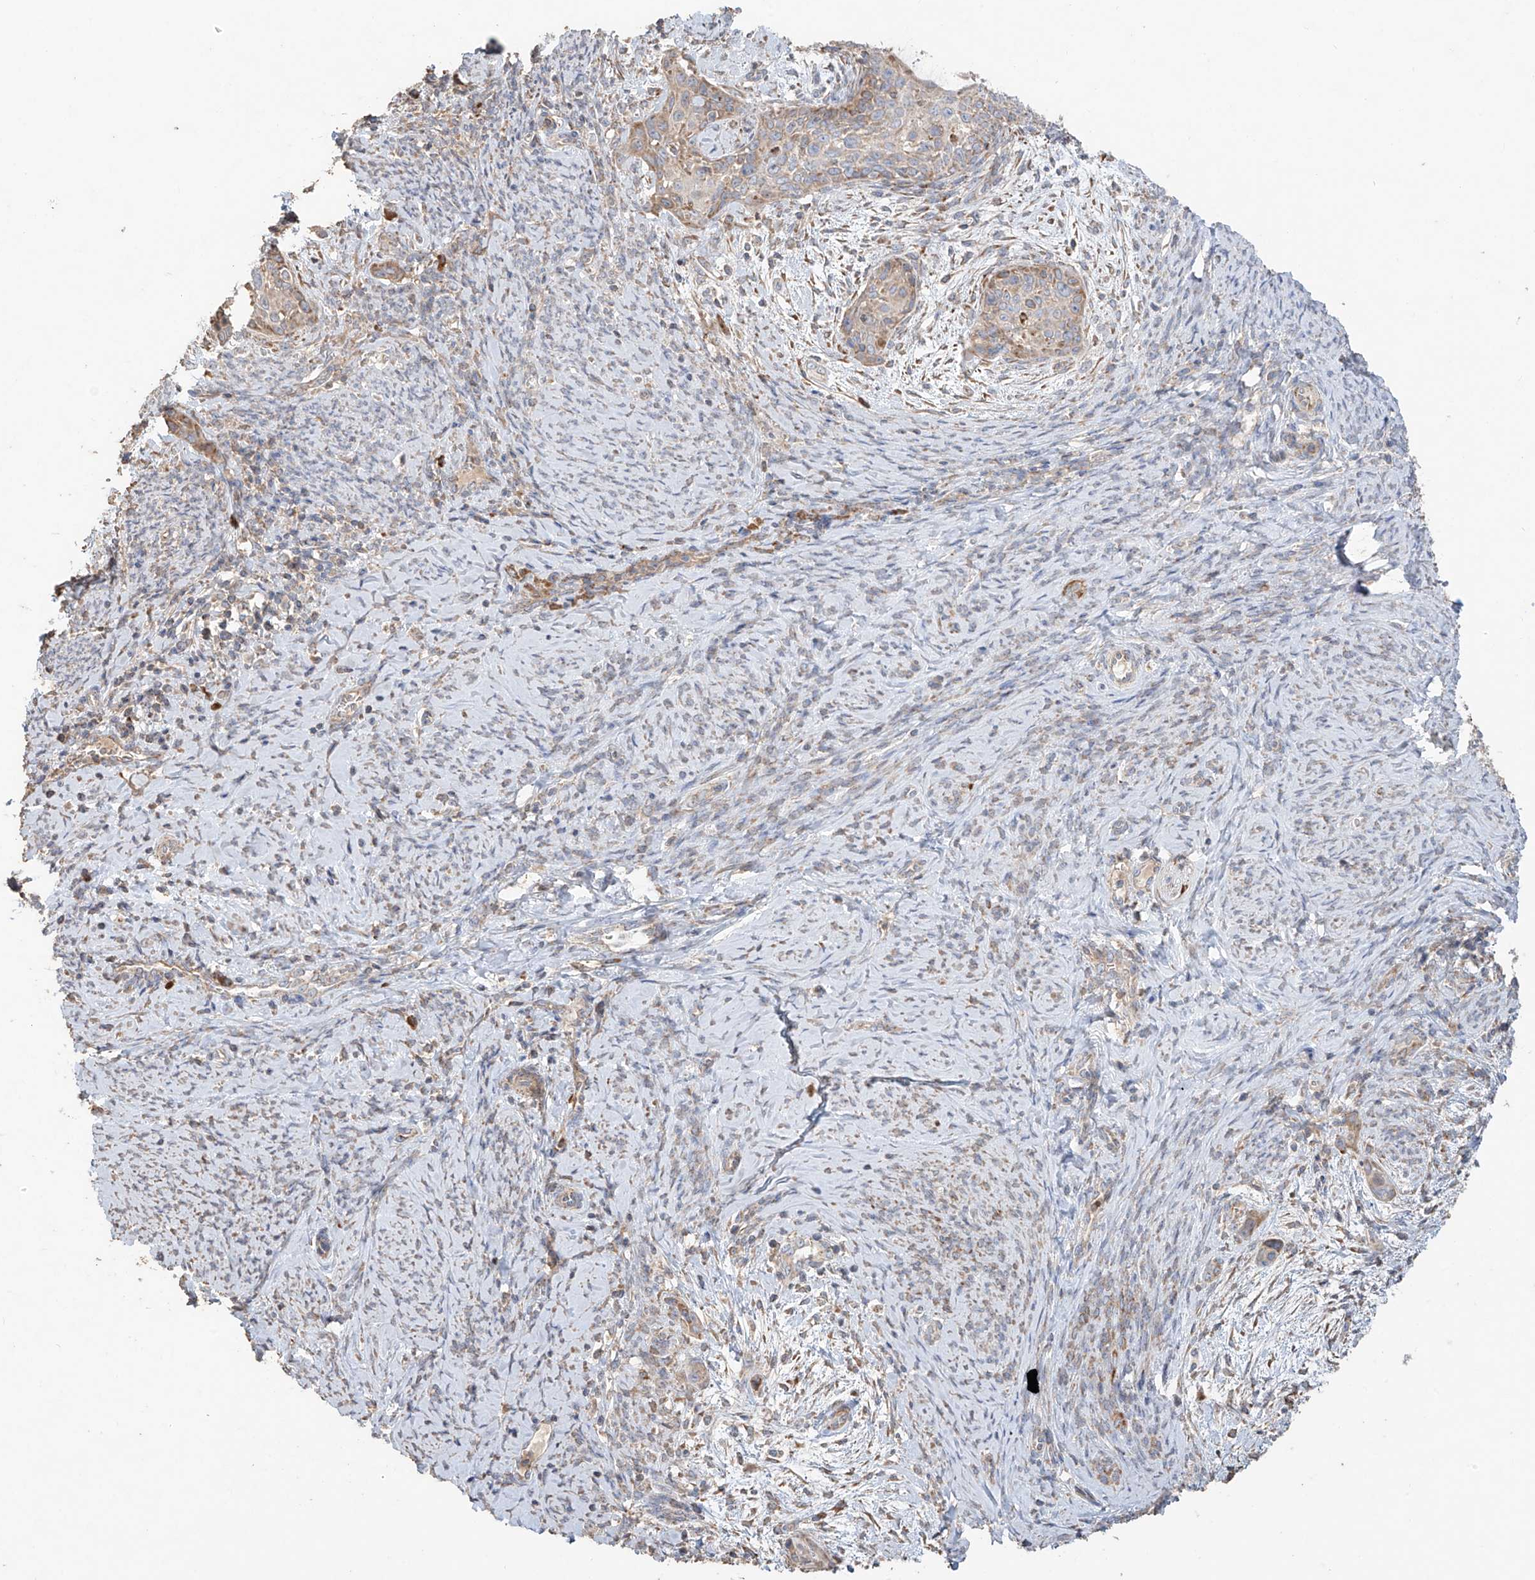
{"staining": {"intensity": "weak", "quantity": "25%-75%", "location": "cytoplasmic/membranous"}, "tissue": "cervical cancer", "cell_type": "Tumor cells", "image_type": "cancer", "snomed": [{"axis": "morphology", "description": "Squamous cell carcinoma, NOS"}, {"axis": "topography", "description": "Cervix"}], "caption": "An immunohistochemistry (IHC) photomicrograph of tumor tissue is shown. Protein staining in brown highlights weak cytoplasmic/membranous positivity in cervical squamous cell carcinoma within tumor cells.", "gene": "COLGALT2", "patient": {"sex": "female", "age": 33}}